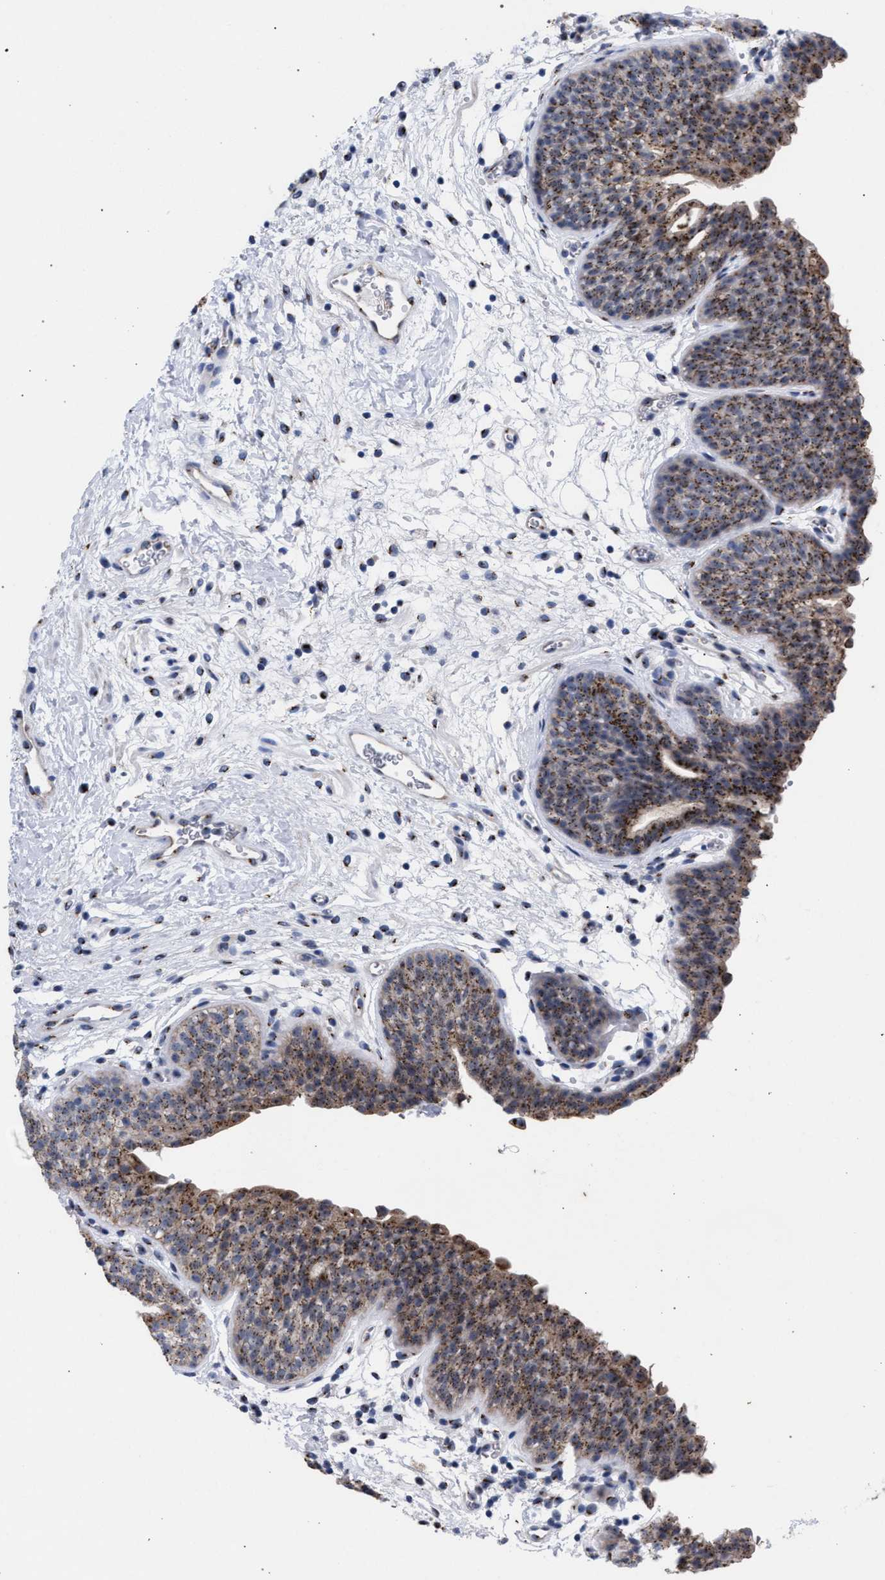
{"staining": {"intensity": "moderate", "quantity": ">75%", "location": "cytoplasmic/membranous"}, "tissue": "urinary bladder", "cell_type": "Urothelial cells", "image_type": "normal", "snomed": [{"axis": "morphology", "description": "Normal tissue, NOS"}, {"axis": "topography", "description": "Urinary bladder"}], "caption": "An image of urinary bladder stained for a protein exhibits moderate cytoplasmic/membranous brown staining in urothelial cells. (DAB = brown stain, brightfield microscopy at high magnification).", "gene": "GOLGA2", "patient": {"sex": "male", "age": 37}}